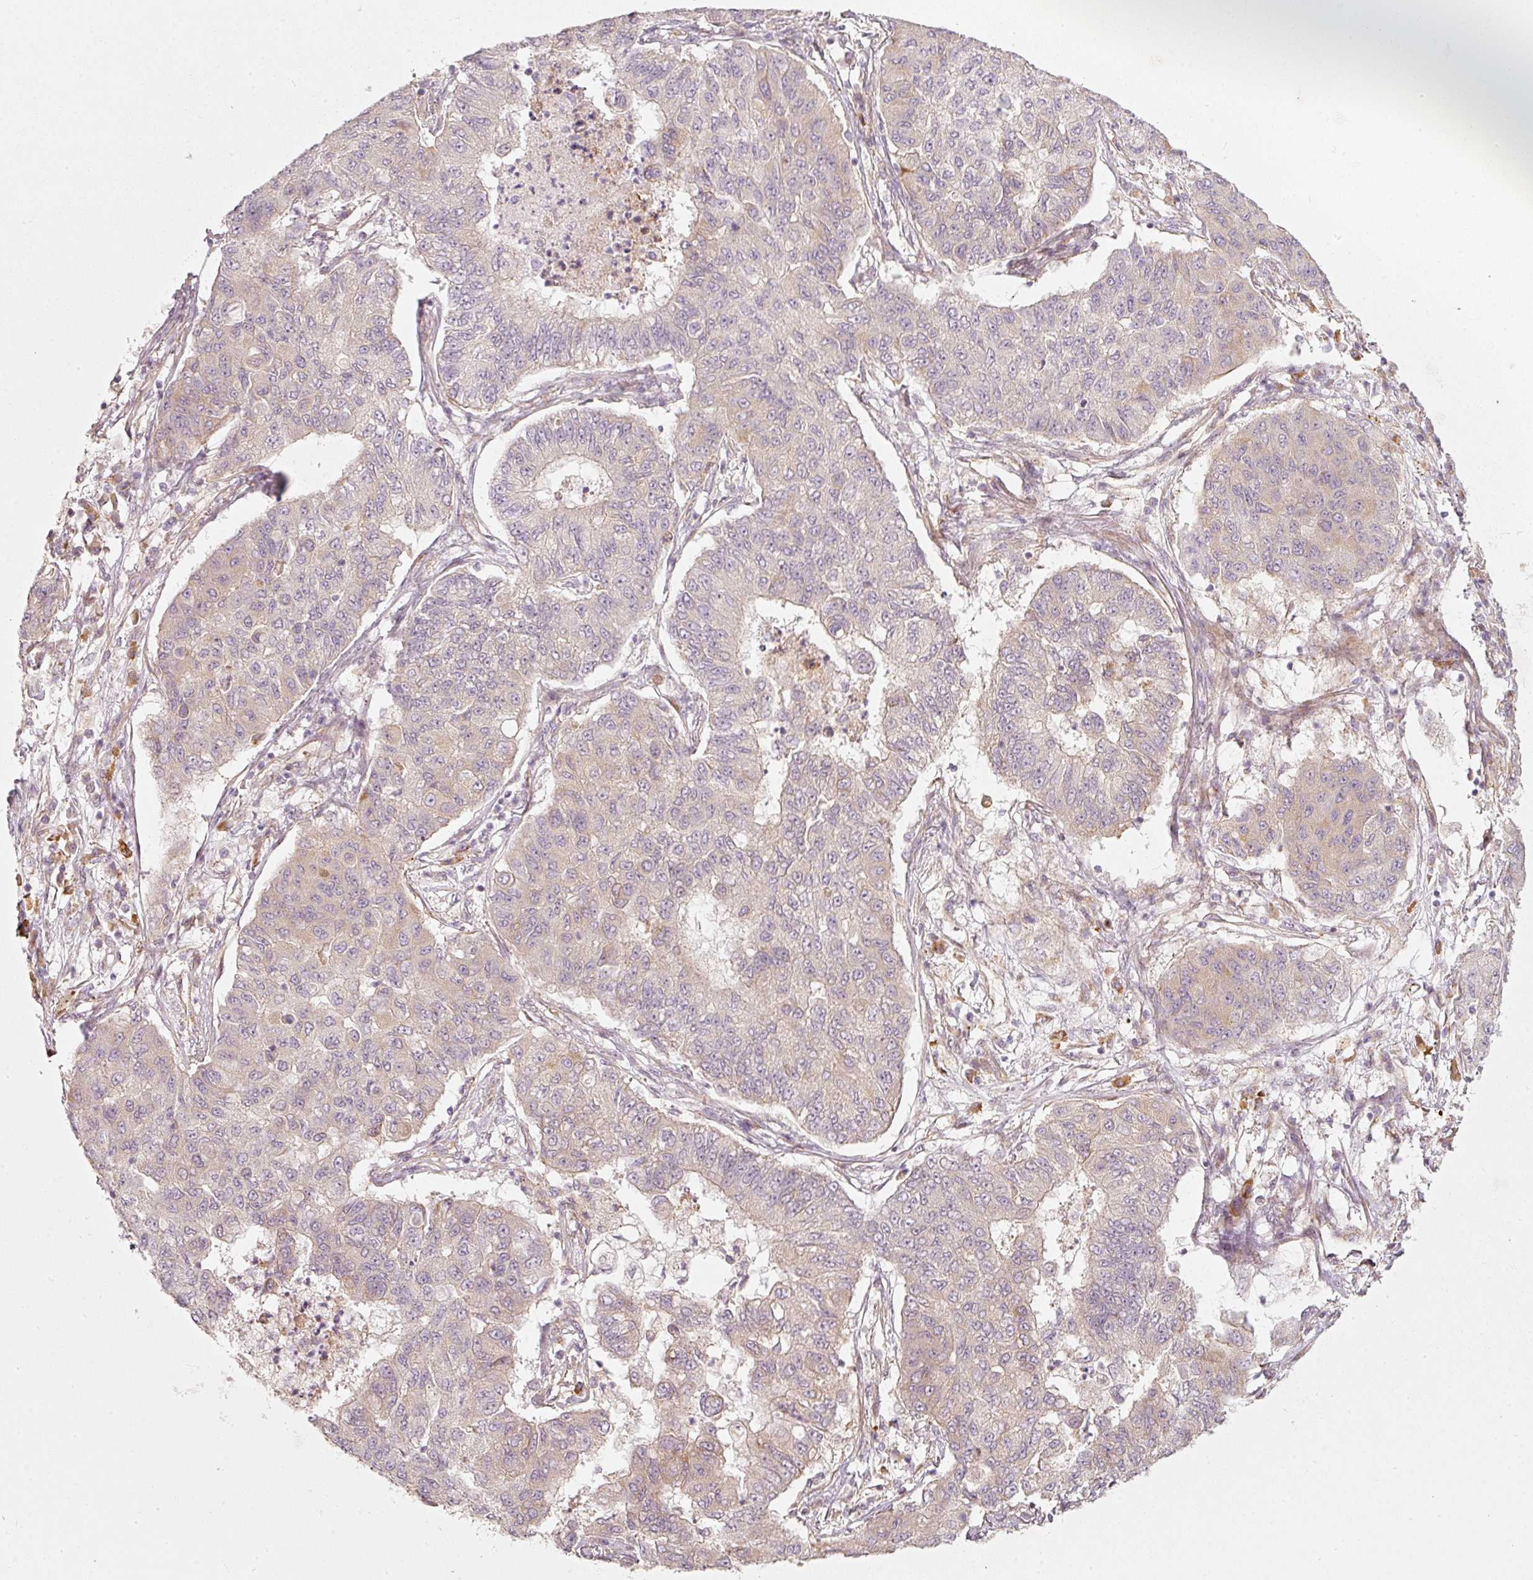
{"staining": {"intensity": "negative", "quantity": "none", "location": "none"}, "tissue": "lung cancer", "cell_type": "Tumor cells", "image_type": "cancer", "snomed": [{"axis": "morphology", "description": "Squamous cell carcinoma, NOS"}, {"axis": "topography", "description": "Lung"}], "caption": "Tumor cells show no significant protein staining in lung cancer (squamous cell carcinoma).", "gene": "KCNQ1", "patient": {"sex": "male", "age": 74}}